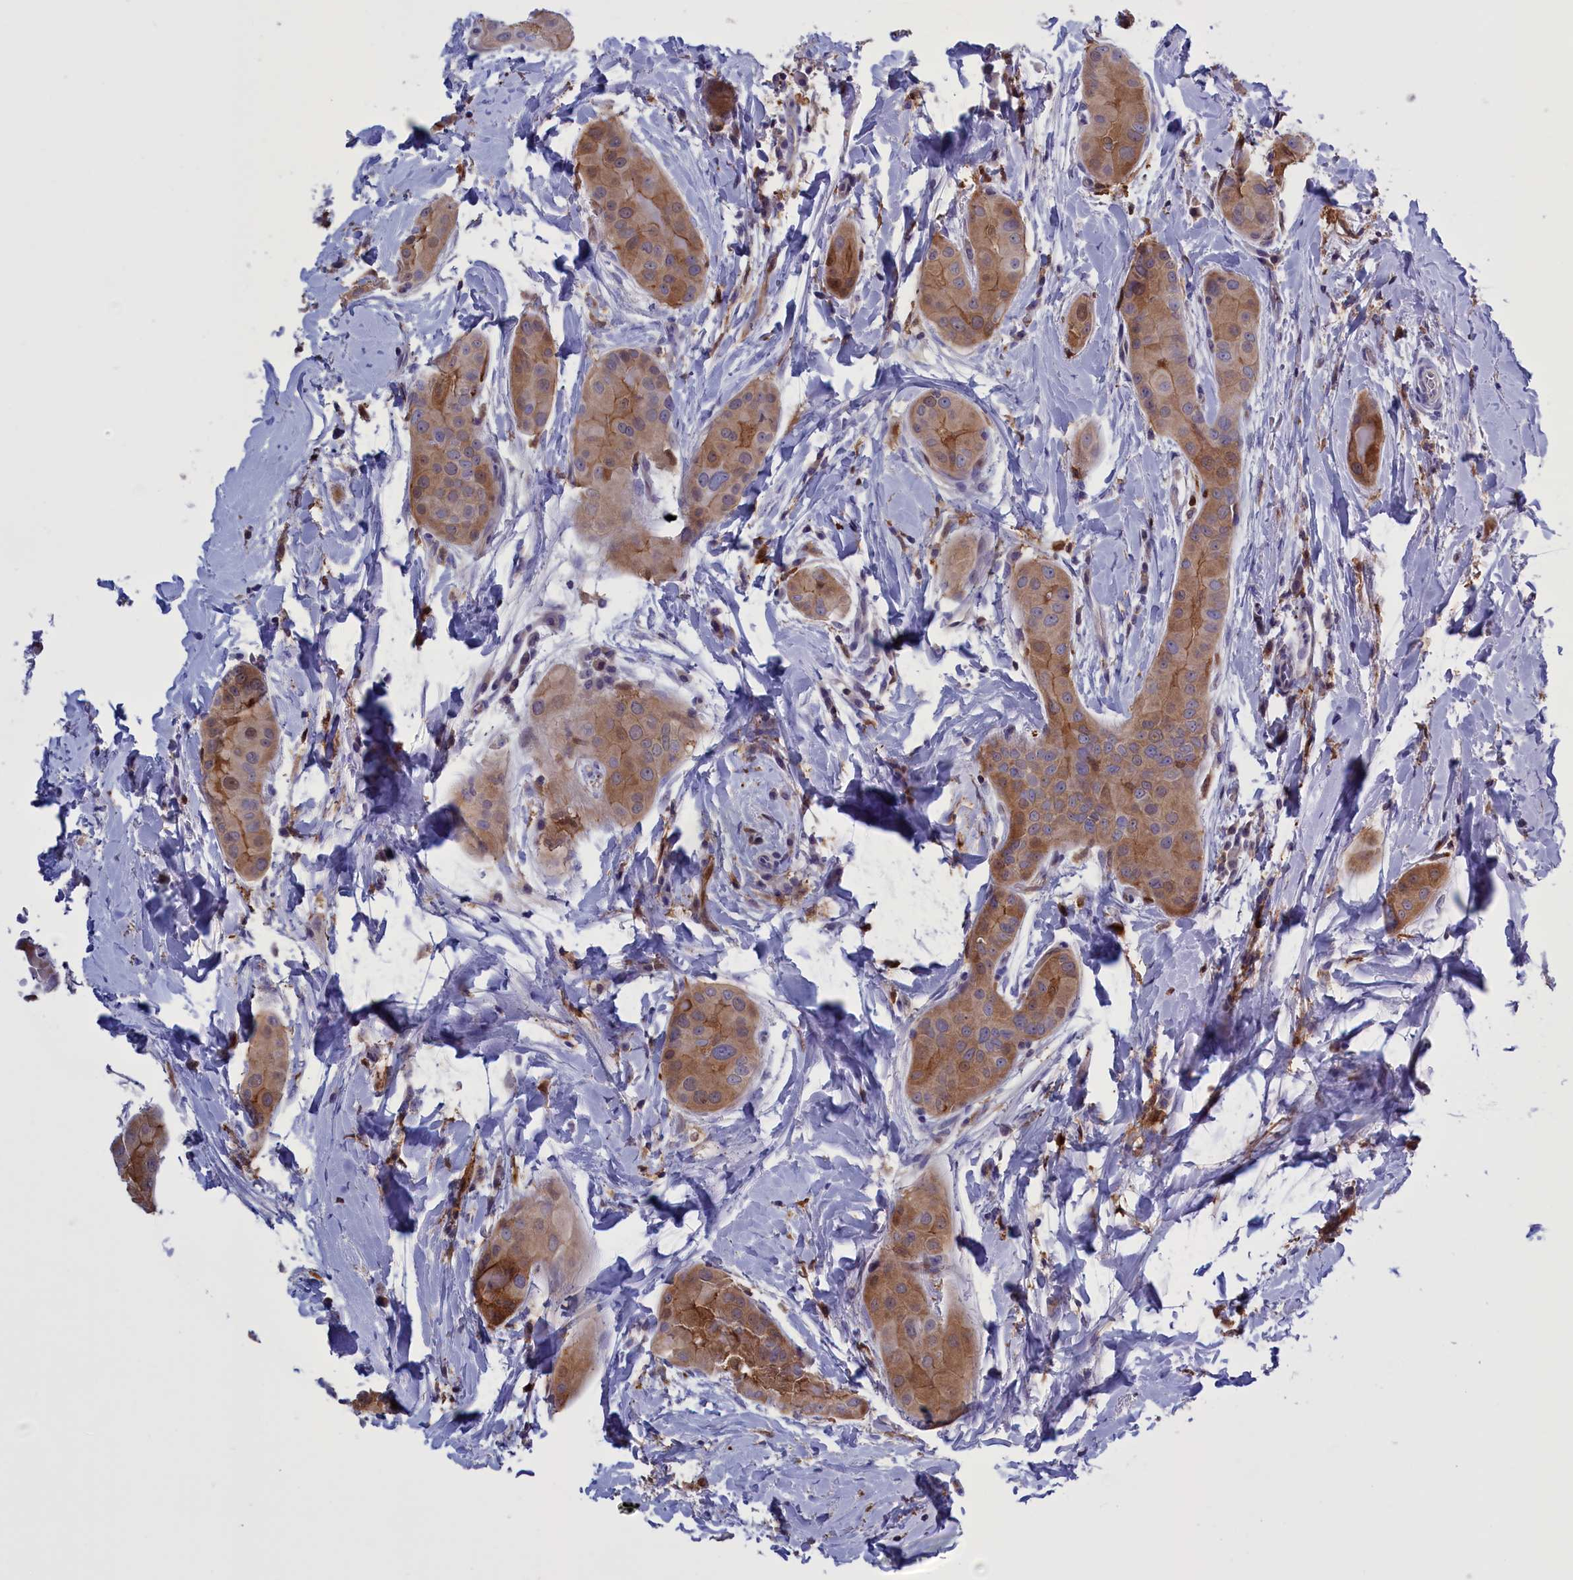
{"staining": {"intensity": "moderate", "quantity": ">75%", "location": "cytoplasmic/membranous"}, "tissue": "thyroid cancer", "cell_type": "Tumor cells", "image_type": "cancer", "snomed": [{"axis": "morphology", "description": "Papillary adenocarcinoma, NOS"}, {"axis": "topography", "description": "Thyroid gland"}], "caption": "Thyroid cancer (papillary adenocarcinoma) stained with immunohistochemistry (IHC) exhibits moderate cytoplasmic/membranous expression in approximately >75% of tumor cells.", "gene": "ARHGAP18", "patient": {"sex": "male", "age": 33}}